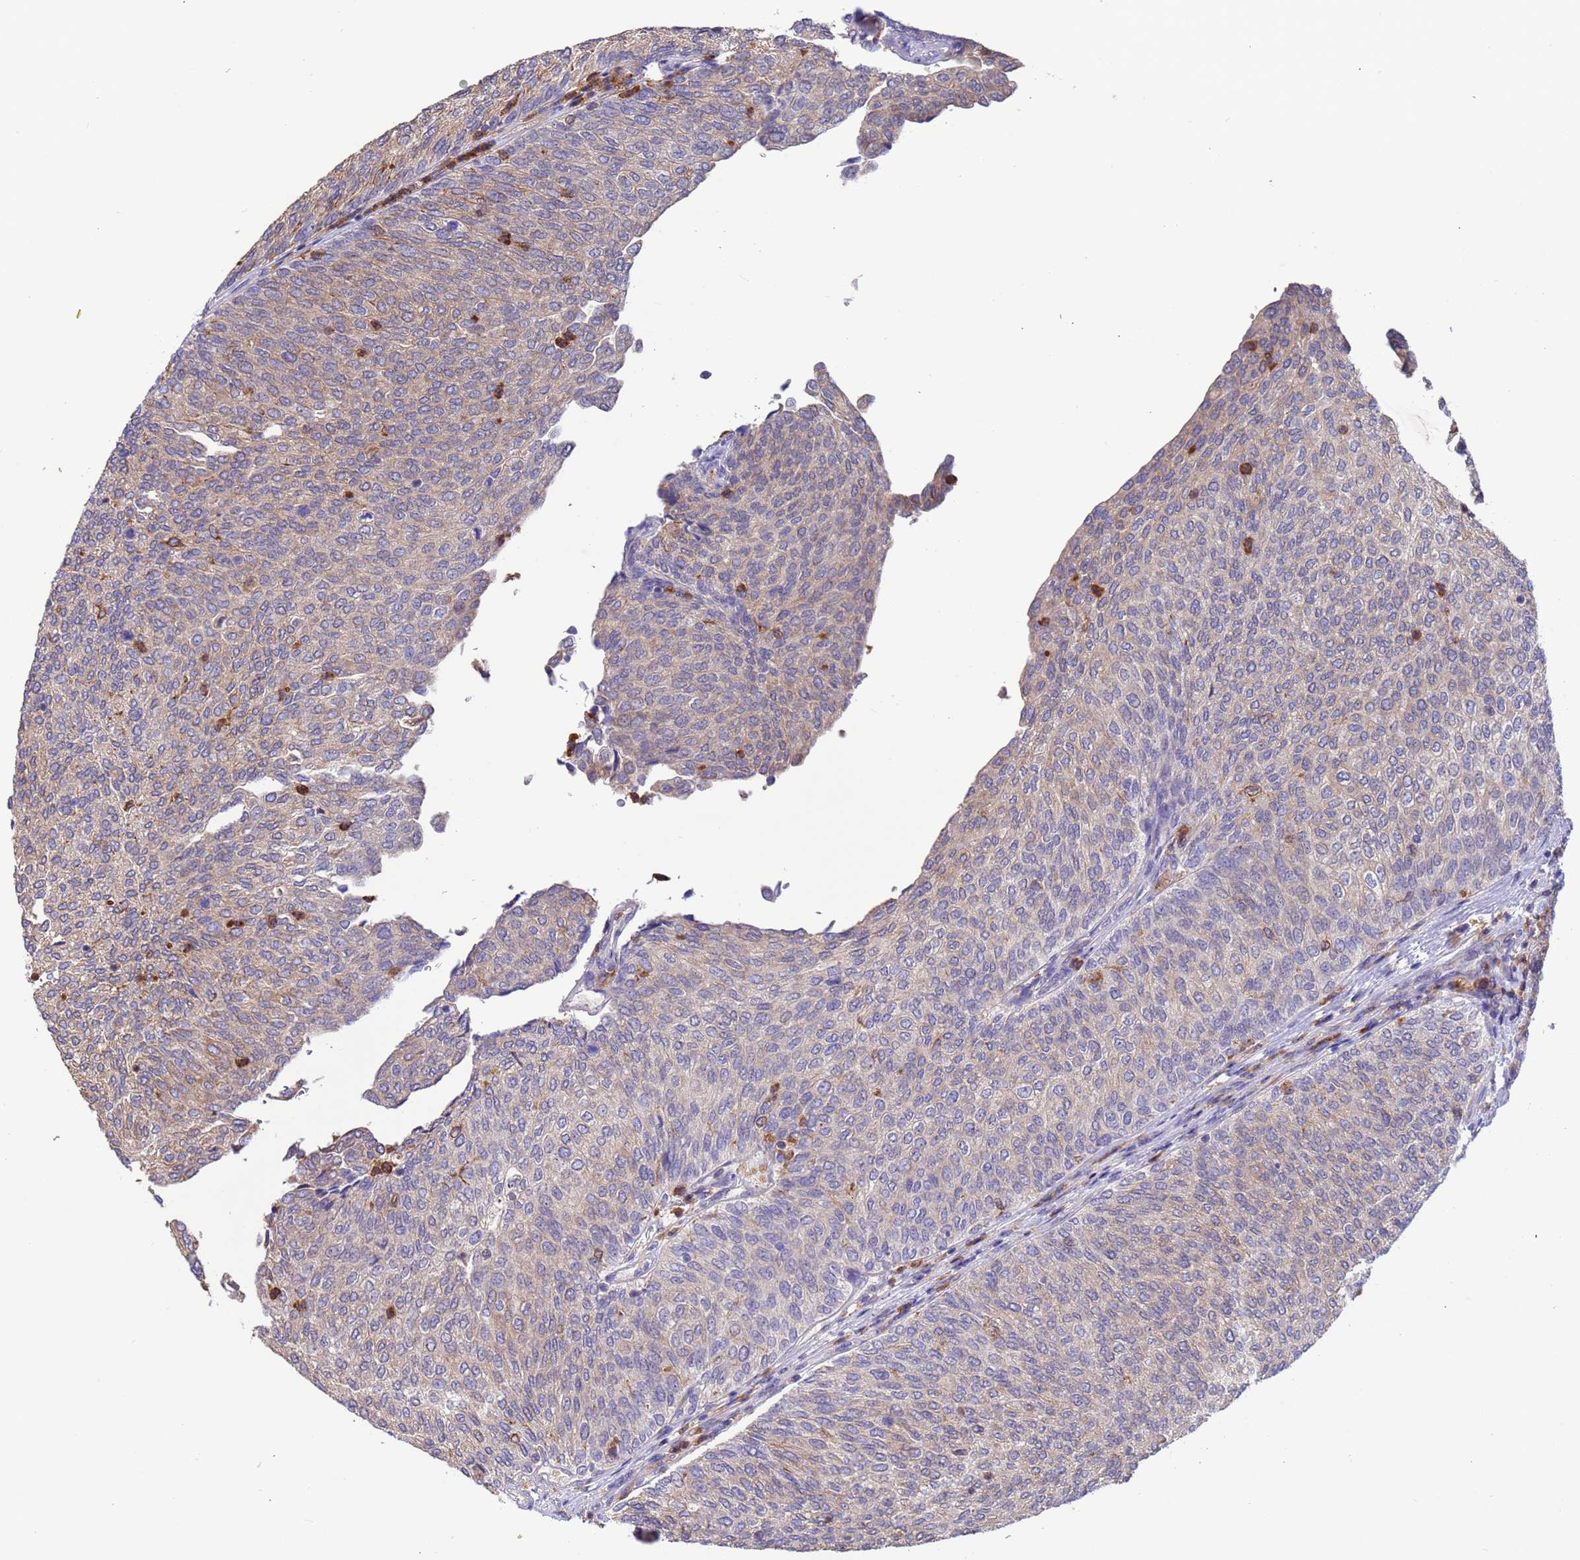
{"staining": {"intensity": "weak", "quantity": "25%-75%", "location": "cytoplasmic/membranous"}, "tissue": "urothelial cancer", "cell_type": "Tumor cells", "image_type": "cancer", "snomed": [{"axis": "morphology", "description": "Urothelial carcinoma, Low grade"}, {"axis": "topography", "description": "Urinary bladder"}], "caption": "A brown stain labels weak cytoplasmic/membranous staining of a protein in urothelial cancer tumor cells.", "gene": "AMPD3", "patient": {"sex": "female", "age": 79}}